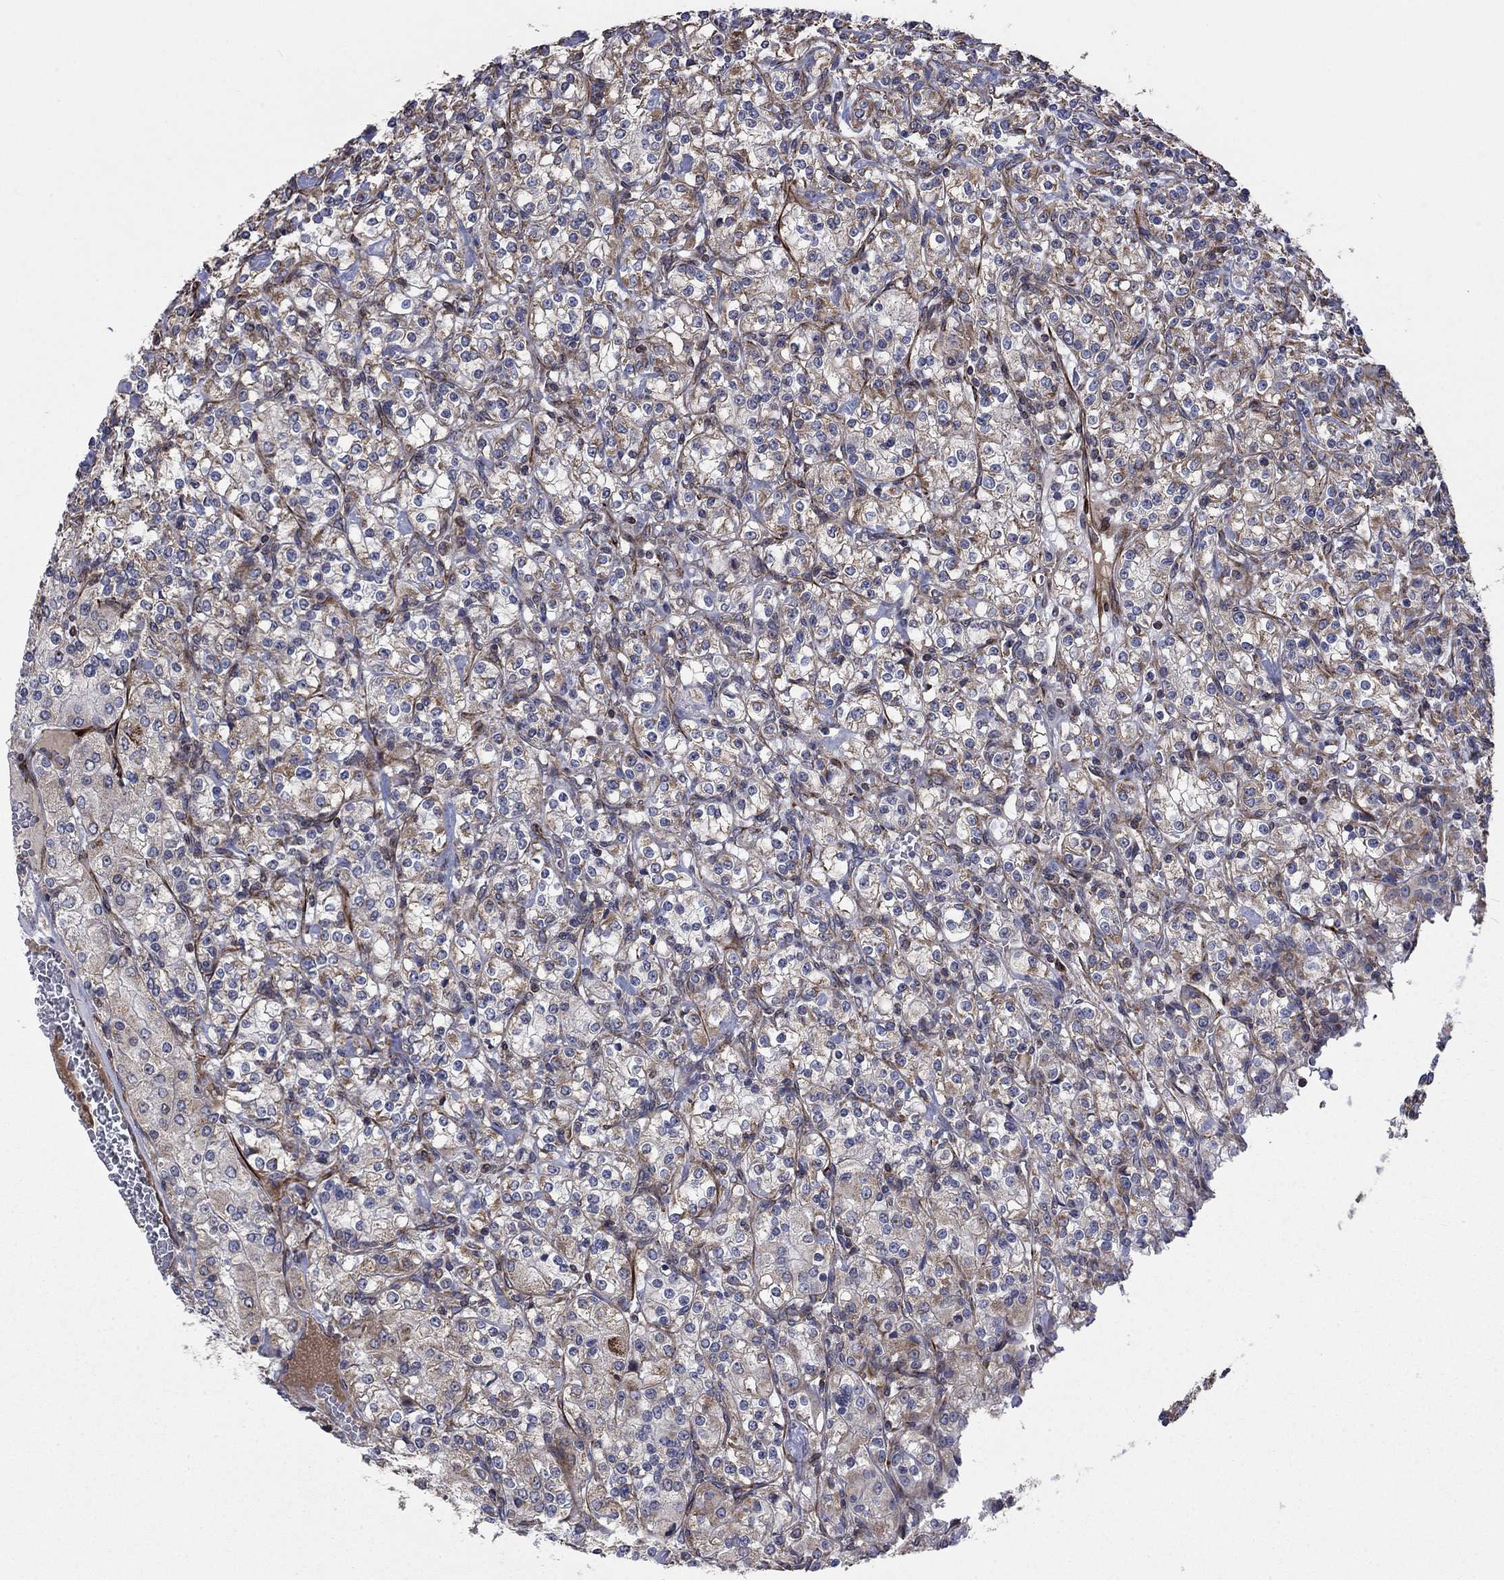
{"staining": {"intensity": "moderate", "quantity": "<25%", "location": "cytoplasmic/membranous"}, "tissue": "renal cancer", "cell_type": "Tumor cells", "image_type": "cancer", "snomed": [{"axis": "morphology", "description": "Adenocarcinoma, NOS"}, {"axis": "topography", "description": "Kidney"}], "caption": "A low amount of moderate cytoplasmic/membranous staining is appreciated in approximately <25% of tumor cells in renal cancer (adenocarcinoma) tissue. (Brightfield microscopy of DAB IHC at high magnification).", "gene": "NDUFC1", "patient": {"sex": "male", "age": 77}}